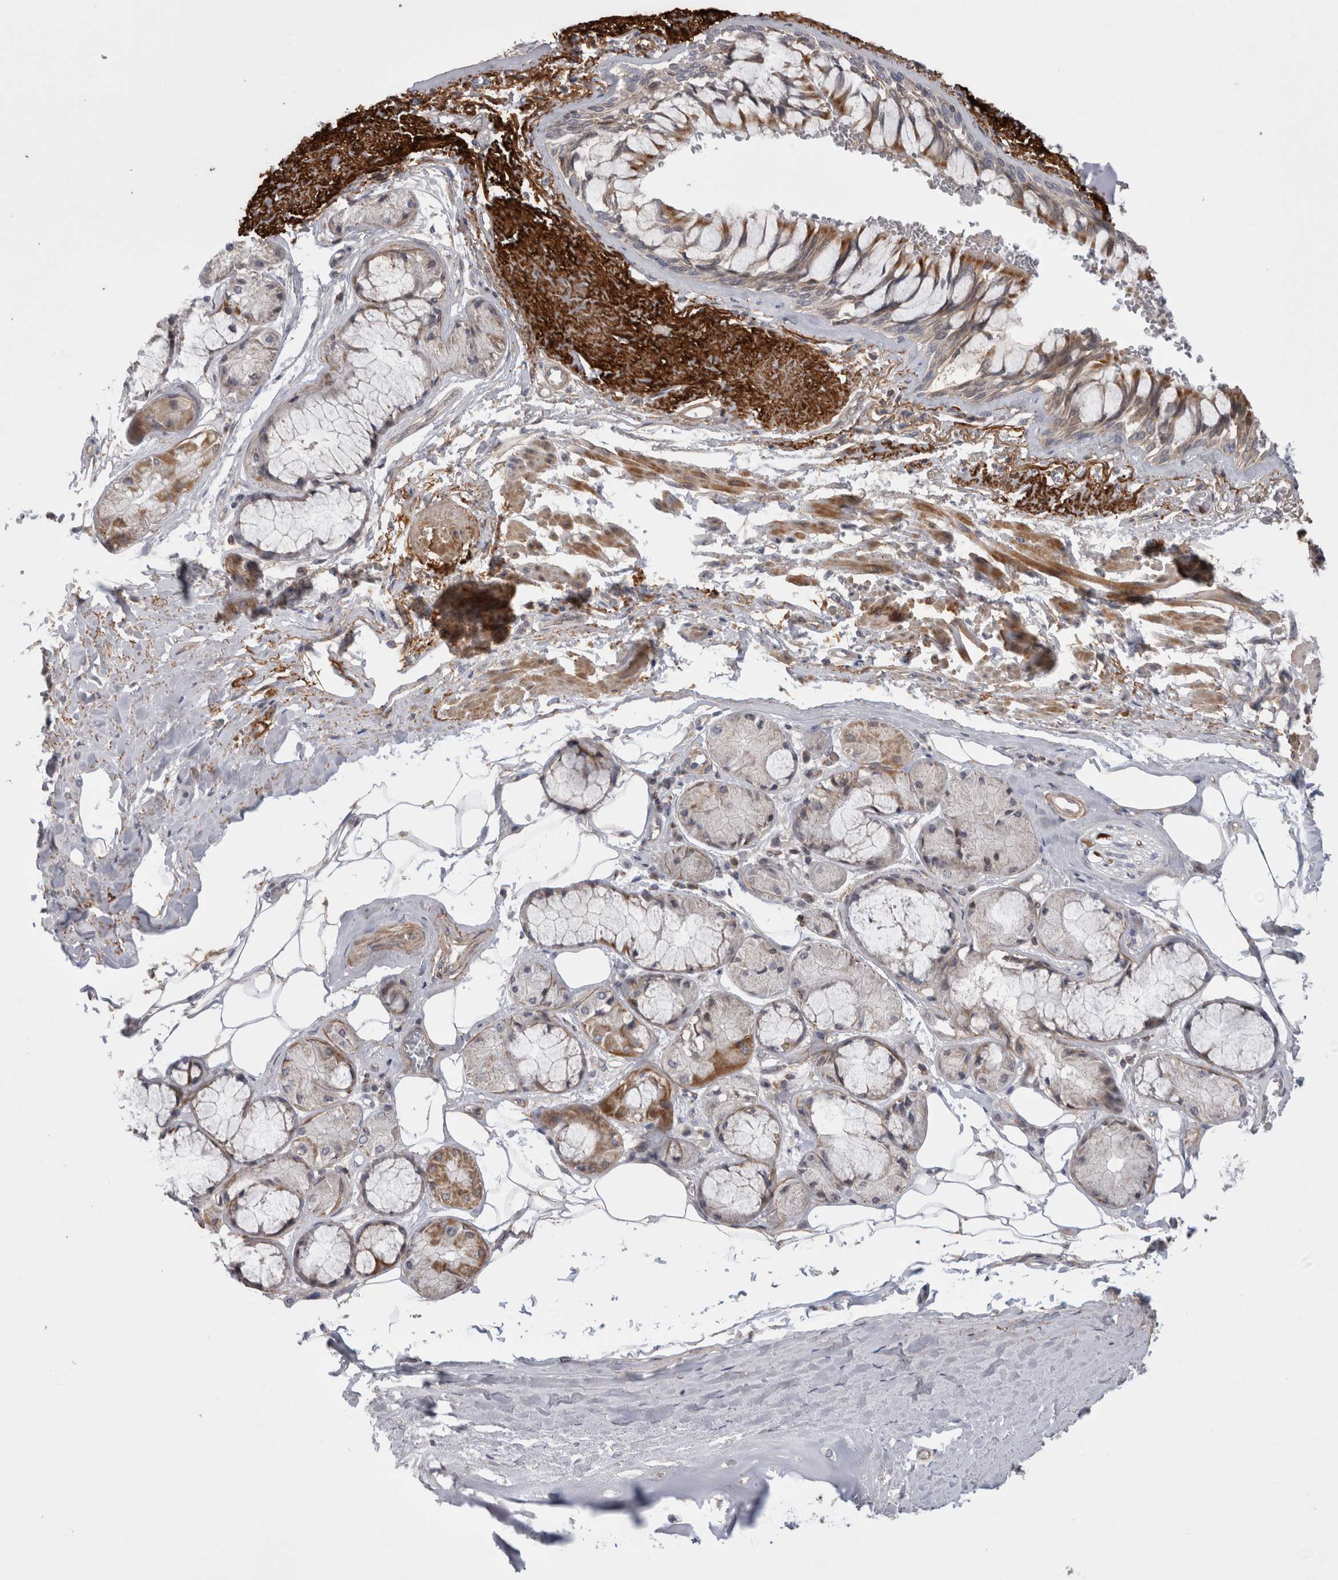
{"staining": {"intensity": "strong", "quantity": "<25%", "location": "cytoplasmic/membranous"}, "tissue": "bronchus", "cell_type": "Respiratory epithelial cells", "image_type": "normal", "snomed": [{"axis": "morphology", "description": "Normal tissue, NOS"}, {"axis": "topography", "description": "Bronchus"}], "caption": "Human bronchus stained for a protein (brown) displays strong cytoplasmic/membranous positive staining in approximately <25% of respiratory epithelial cells.", "gene": "DARS2", "patient": {"sex": "male", "age": 66}}